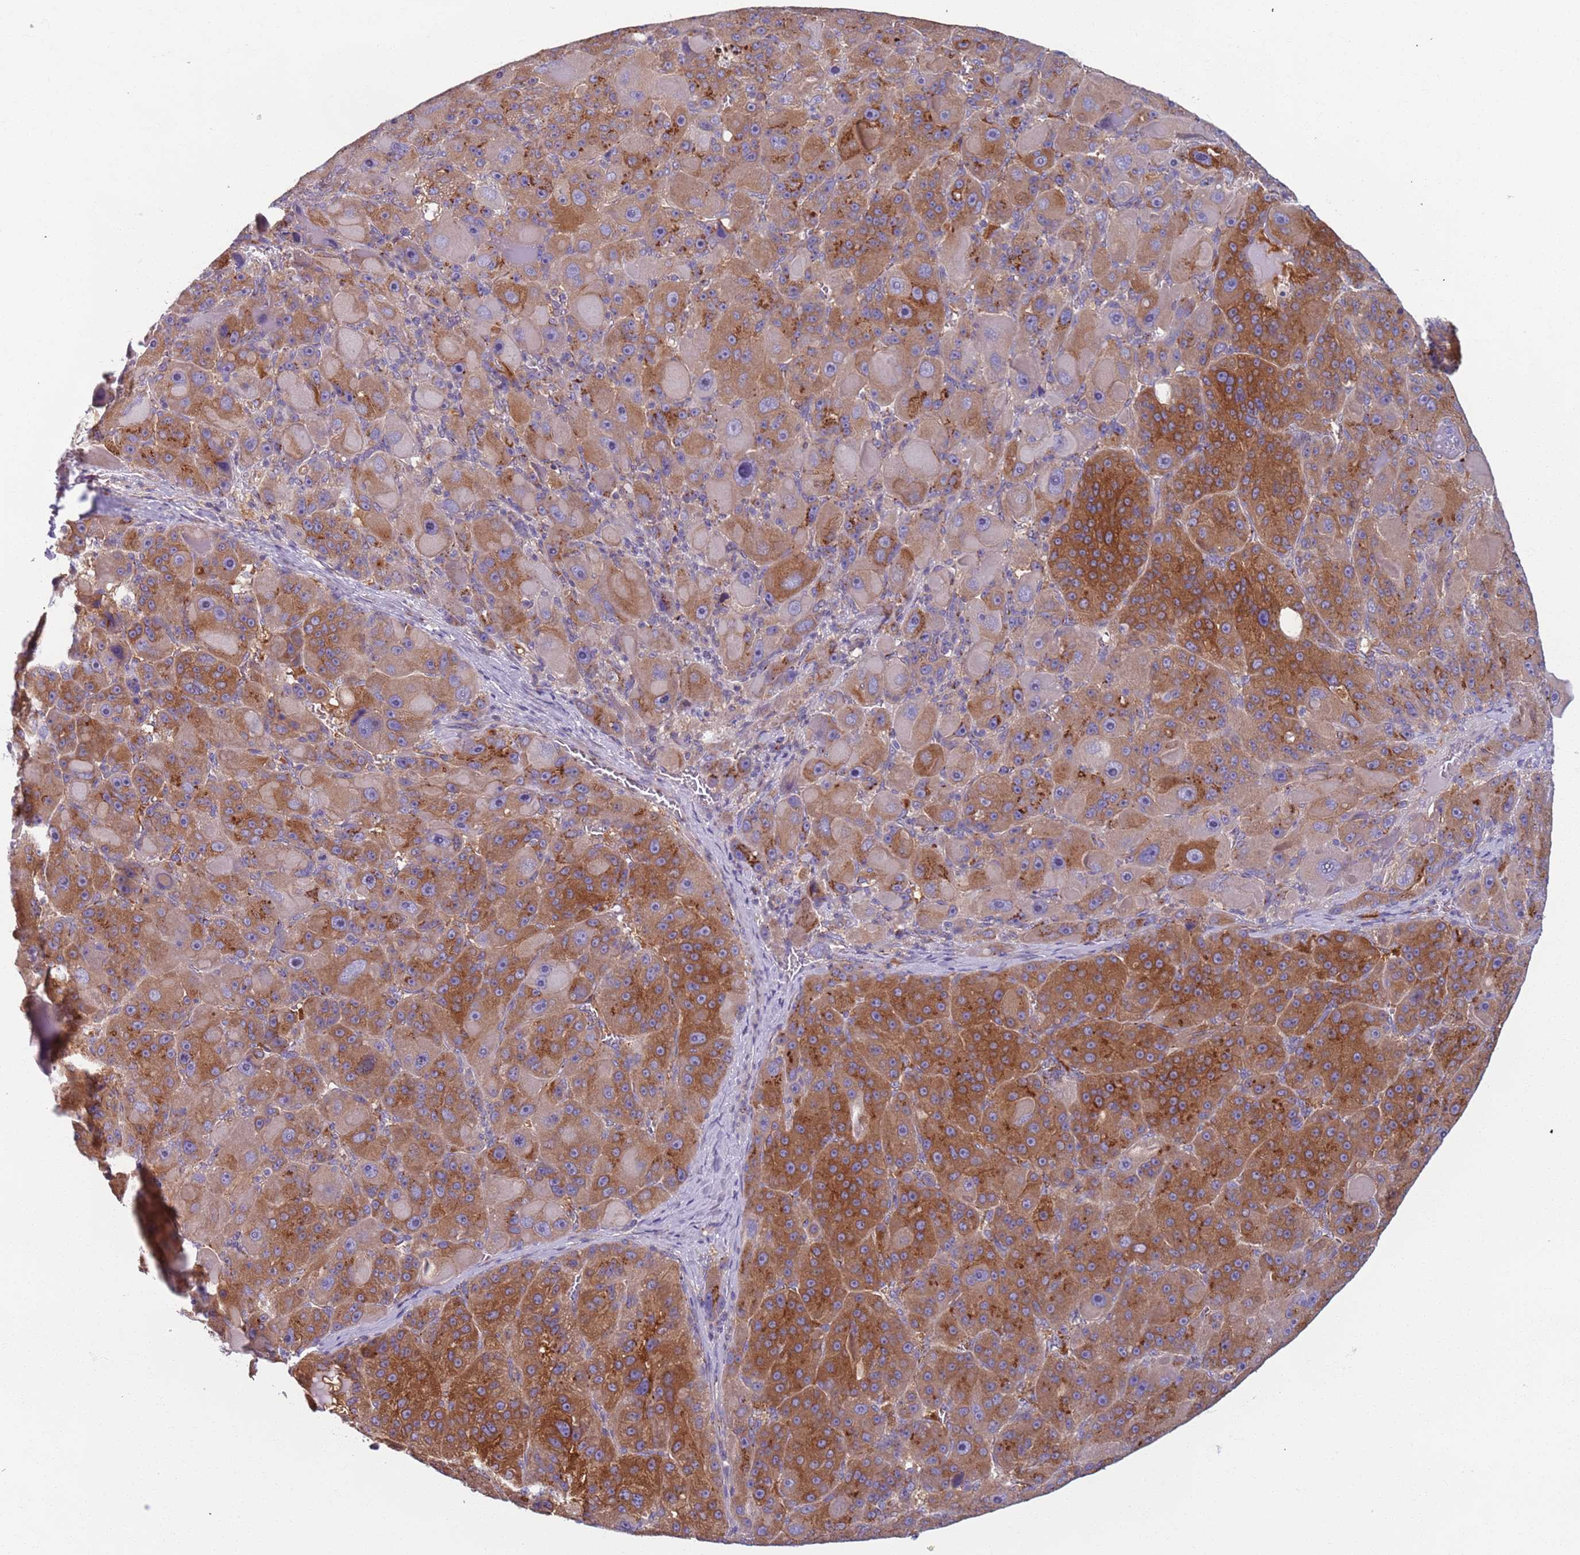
{"staining": {"intensity": "strong", "quantity": "25%-75%", "location": "cytoplasmic/membranous"}, "tissue": "liver cancer", "cell_type": "Tumor cells", "image_type": "cancer", "snomed": [{"axis": "morphology", "description": "Carcinoma, Hepatocellular, NOS"}, {"axis": "topography", "description": "Liver"}], "caption": "DAB immunohistochemical staining of human liver cancer (hepatocellular carcinoma) exhibits strong cytoplasmic/membranous protein staining in approximately 25%-75% of tumor cells.", "gene": "AKTIP", "patient": {"sex": "male", "age": 76}}